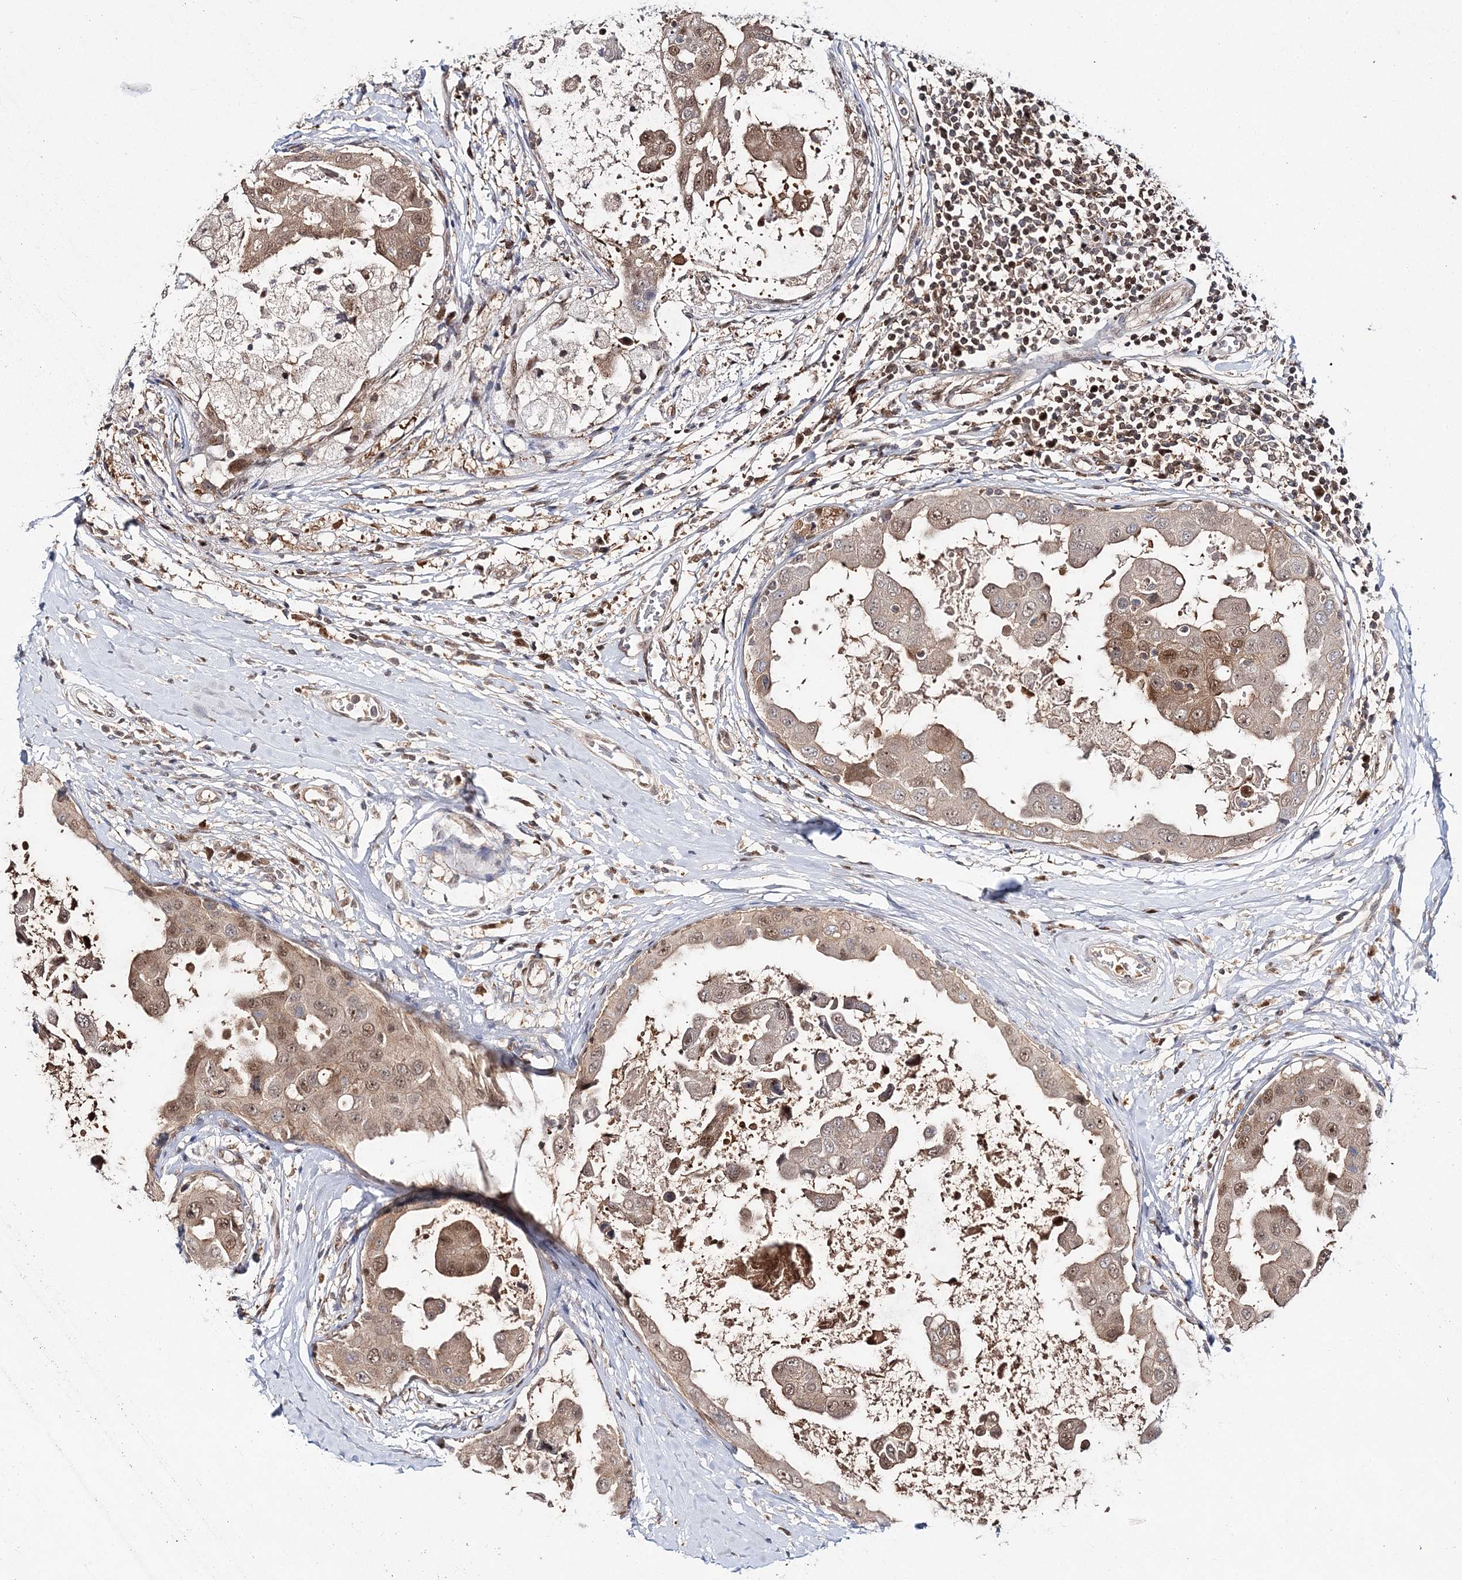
{"staining": {"intensity": "weak", "quantity": "25%-75%", "location": "cytoplasmic/membranous,nuclear"}, "tissue": "breast cancer", "cell_type": "Tumor cells", "image_type": "cancer", "snomed": [{"axis": "morphology", "description": "Duct carcinoma"}, {"axis": "topography", "description": "Breast"}], "caption": "Protein analysis of breast invasive ductal carcinoma tissue reveals weak cytoplasmic/membranous and nuclear positivity in about 25%-75% of tumor cells.", "gene": "NIF3L1", "patient": {"sex": "female", "age": 27}}